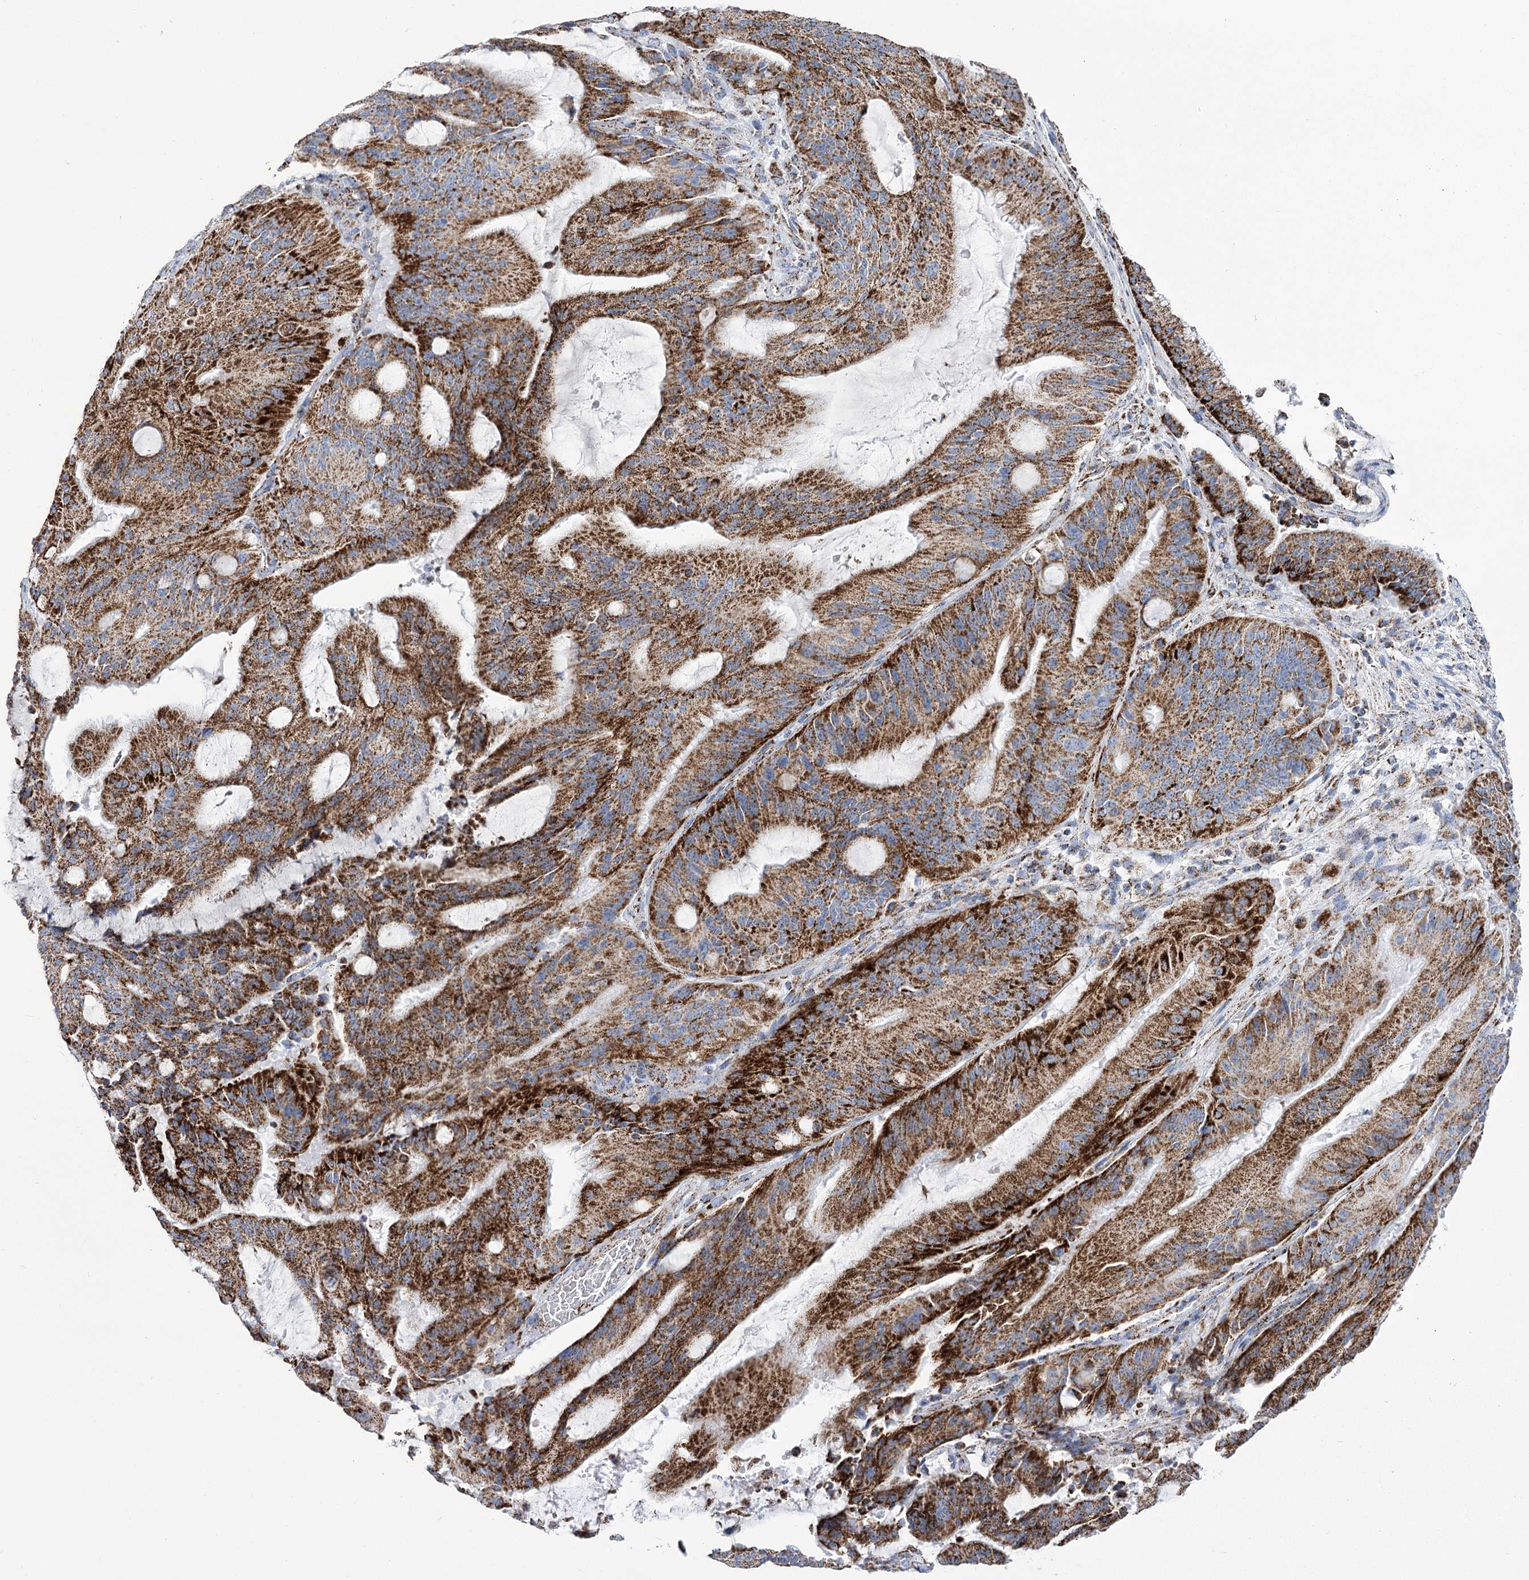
{"staining": {"intensity": "strong", "quantity": ">75%", "location": "cytoplasmic/membranous"}, "tissue": "liver cancer", "cell_type": "Tumor cells", "image_type": "cancer", "snomed": [{"axis": "morphology", "description": "Normal tissue, NOS"}, {"axis": "morphology", "description": "Cholangiocarcinoma"}, {"axis": "topography", "description": "Liver"}, {"axis": "topography", "description": "Peripheral nerve tissue"}], "caption": "Strong cytoplasmic/membranous expression for a protein is present in approximately >75% of tumor cells of cholangiocarcinoma (liver) using immunohistochemistry (IHC).", "gene": "PDHB", "patient": {"sex": "female", "age": 73}}